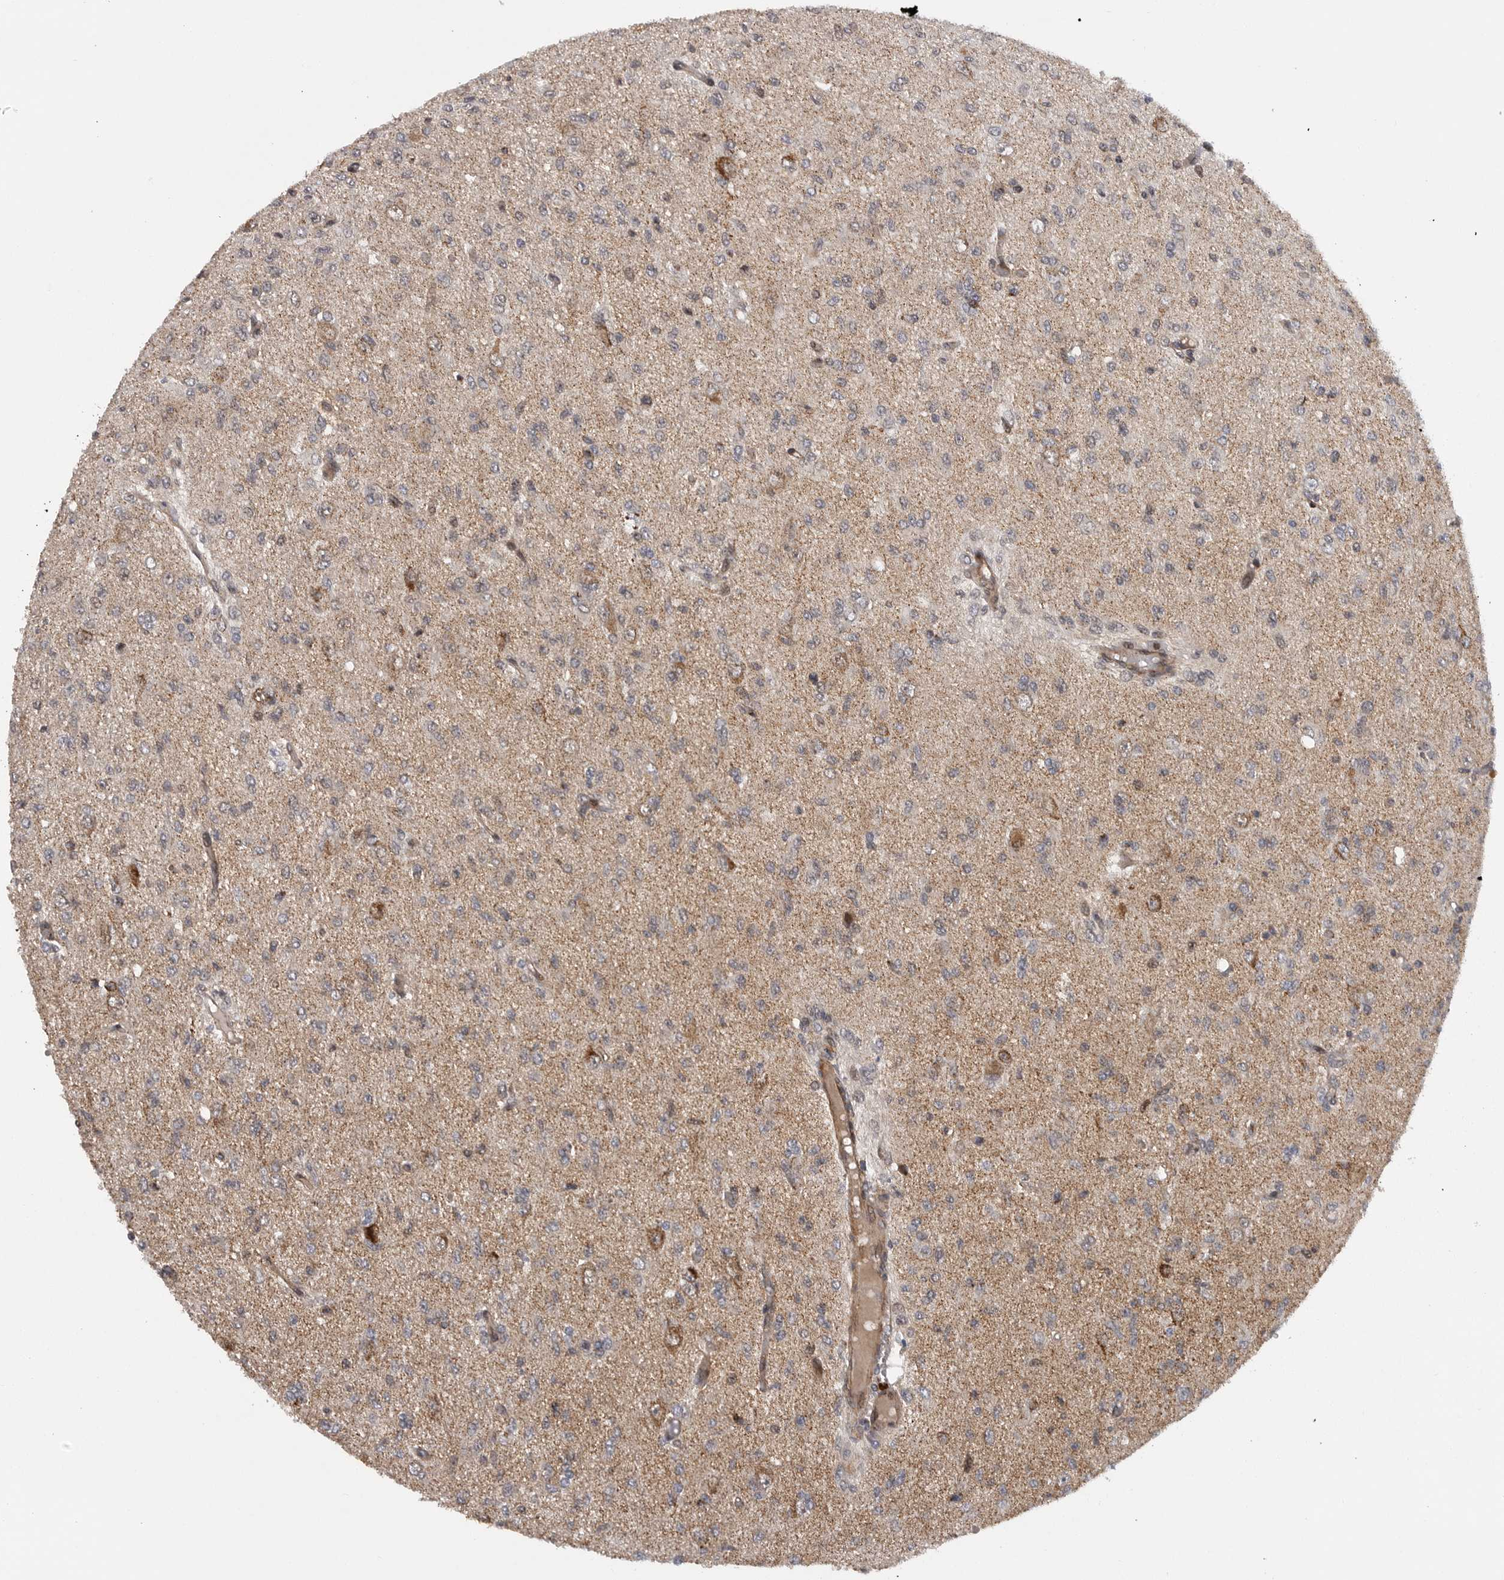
{"staining": {"intensity": "weak", "quantity": "<25%", "location": "nuclear"}, "tissue": "glioma", "cell_type": "Tumor cells", "image_type": "cancer", "snomed": [{"axis": "morphology", "description": "Glioma, malignant, High grade"}, {"axis": "topography", "description": "Brain"}], "caption": "DAB immunohistochemical staining of glioma displays no significant positivity in tumor cells.", "gene": "TMPRSS11F", "patient": {"sex": "female", "age": 59}}